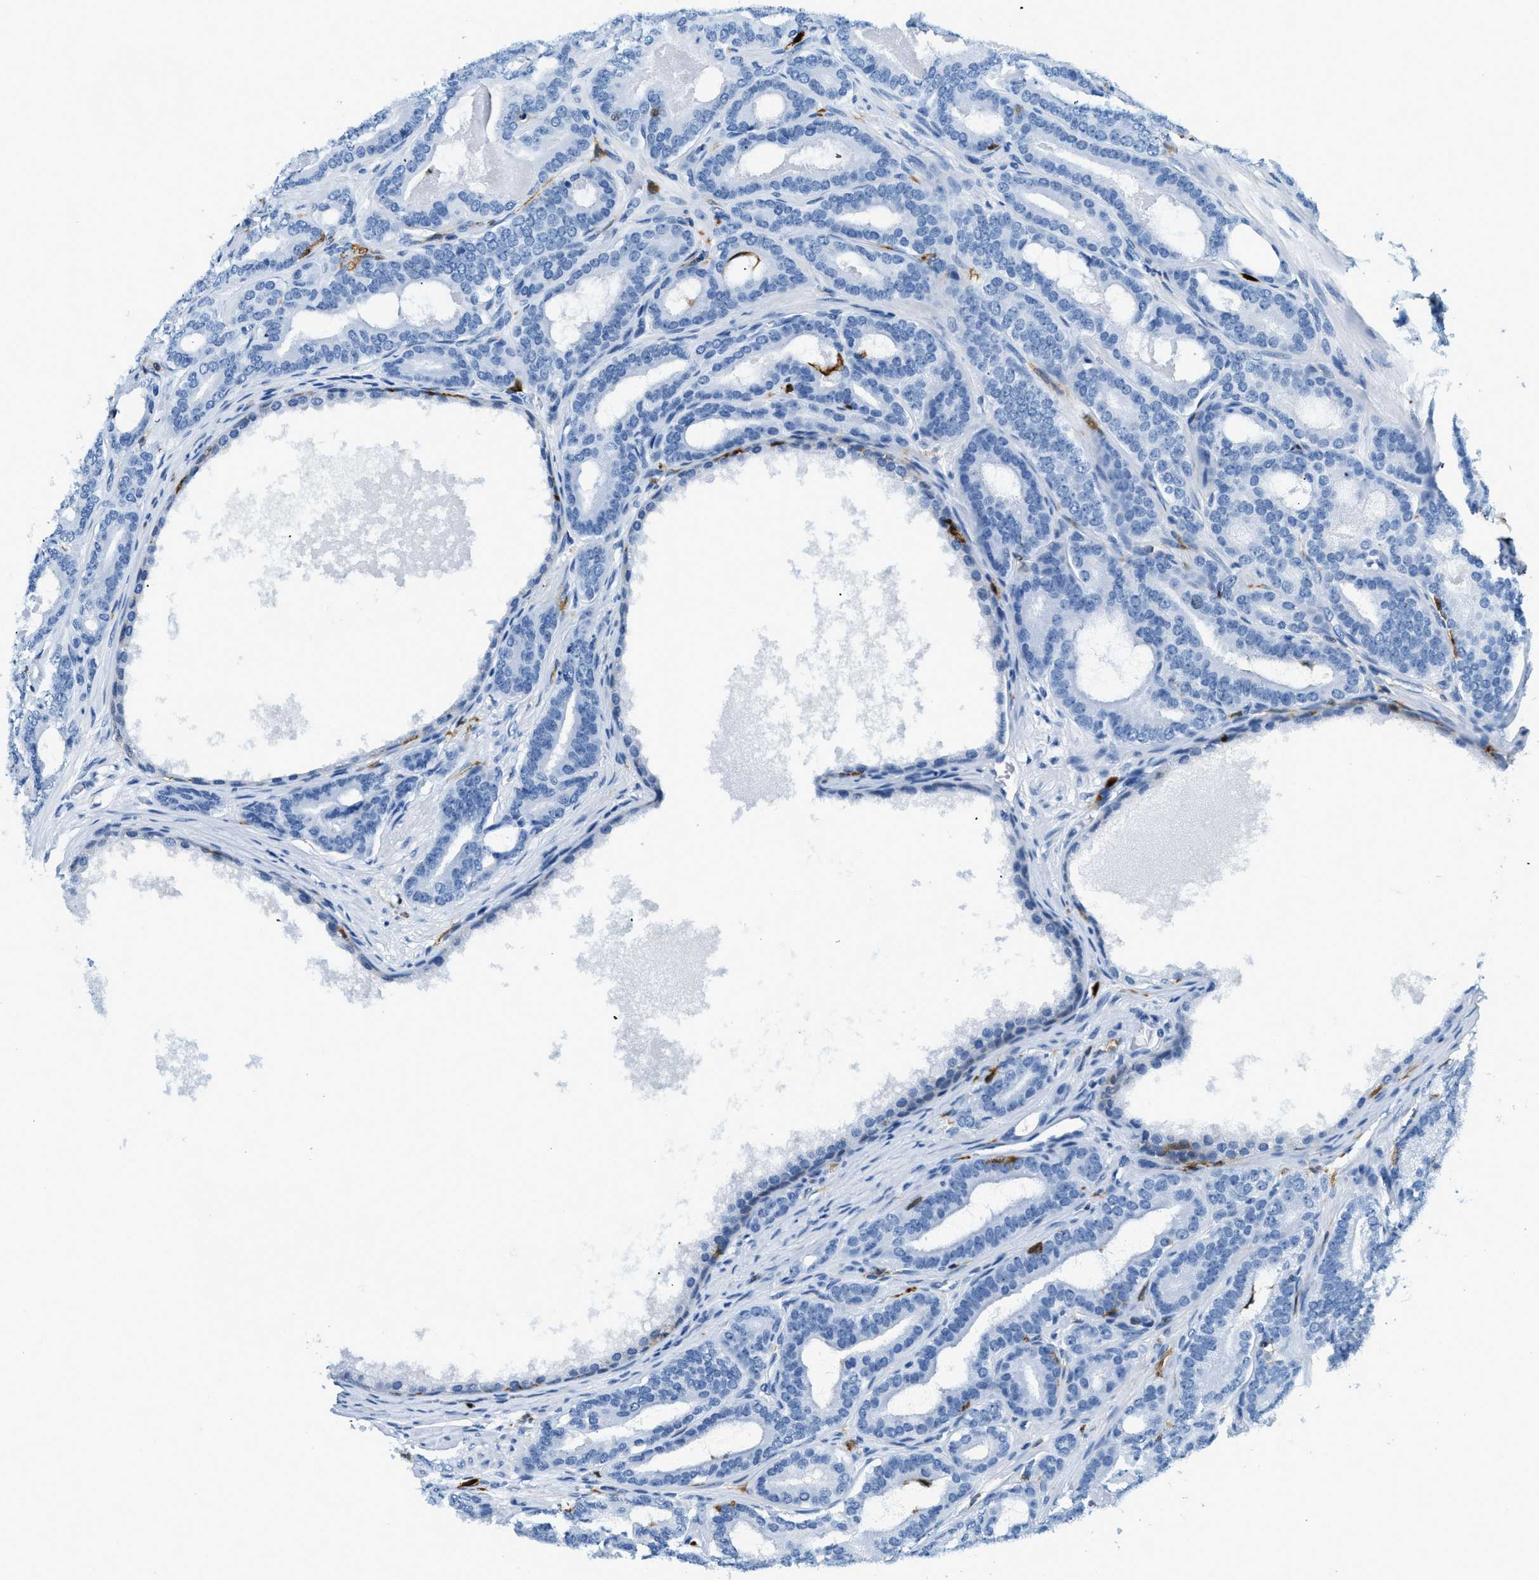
{"staining": {"intensity": "negative", "quantity": "none", "location": "none"}, "tissue": "prostate cancer", "cell_type": "Tumor cells", "image_type": "cancer", "snomed": [{"axis": "morphology", "description": "Adenocarcinoma, High grade"}, {"axis": "topography", "description": "Prostate"}], "caption": "Tumor cells are negative for brown protein staining in adenocarcinoma (high-grade) (prostate).", "gene": "CAPG", "patient": {"sex": "male", "age": 60}}